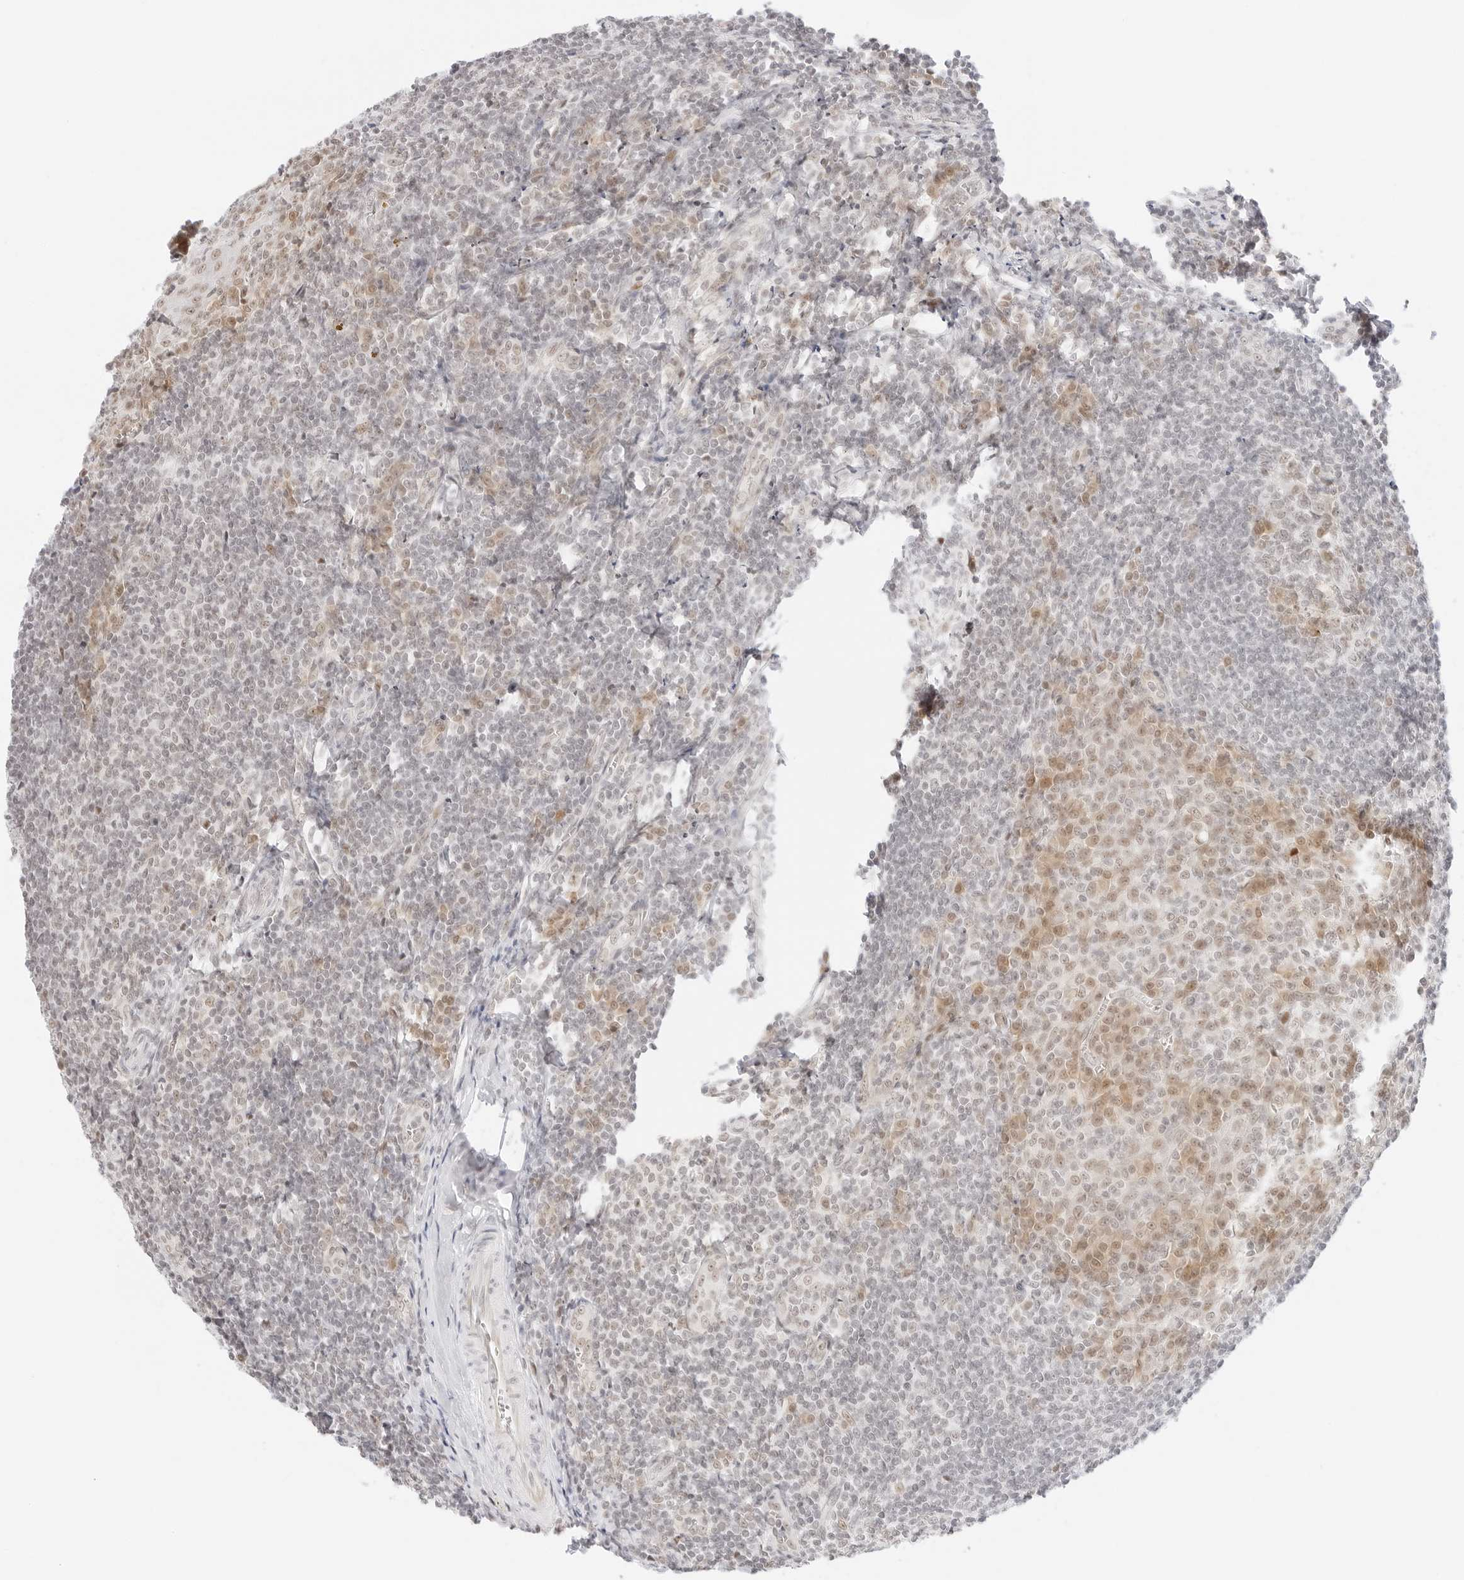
{"staining": {"intensity": "weak", "quantity": "<25%", "location": "cytoplasmic/membranous,nuclear"}, "tissue": "tonsil", "cell_type": "Germinal center cells", "image_type": "normal", "snomed": [{"axis": "morphology", "description": "Normal tissue, NOS"}, {"axis": "topography", "description": "Tonsil"}], "caption": "Protein analysis of benign tonsil displays no significant positivity in germinal center cells.", "gene": "ITGA6", "patient": {"sex": "male", "age": 27}}